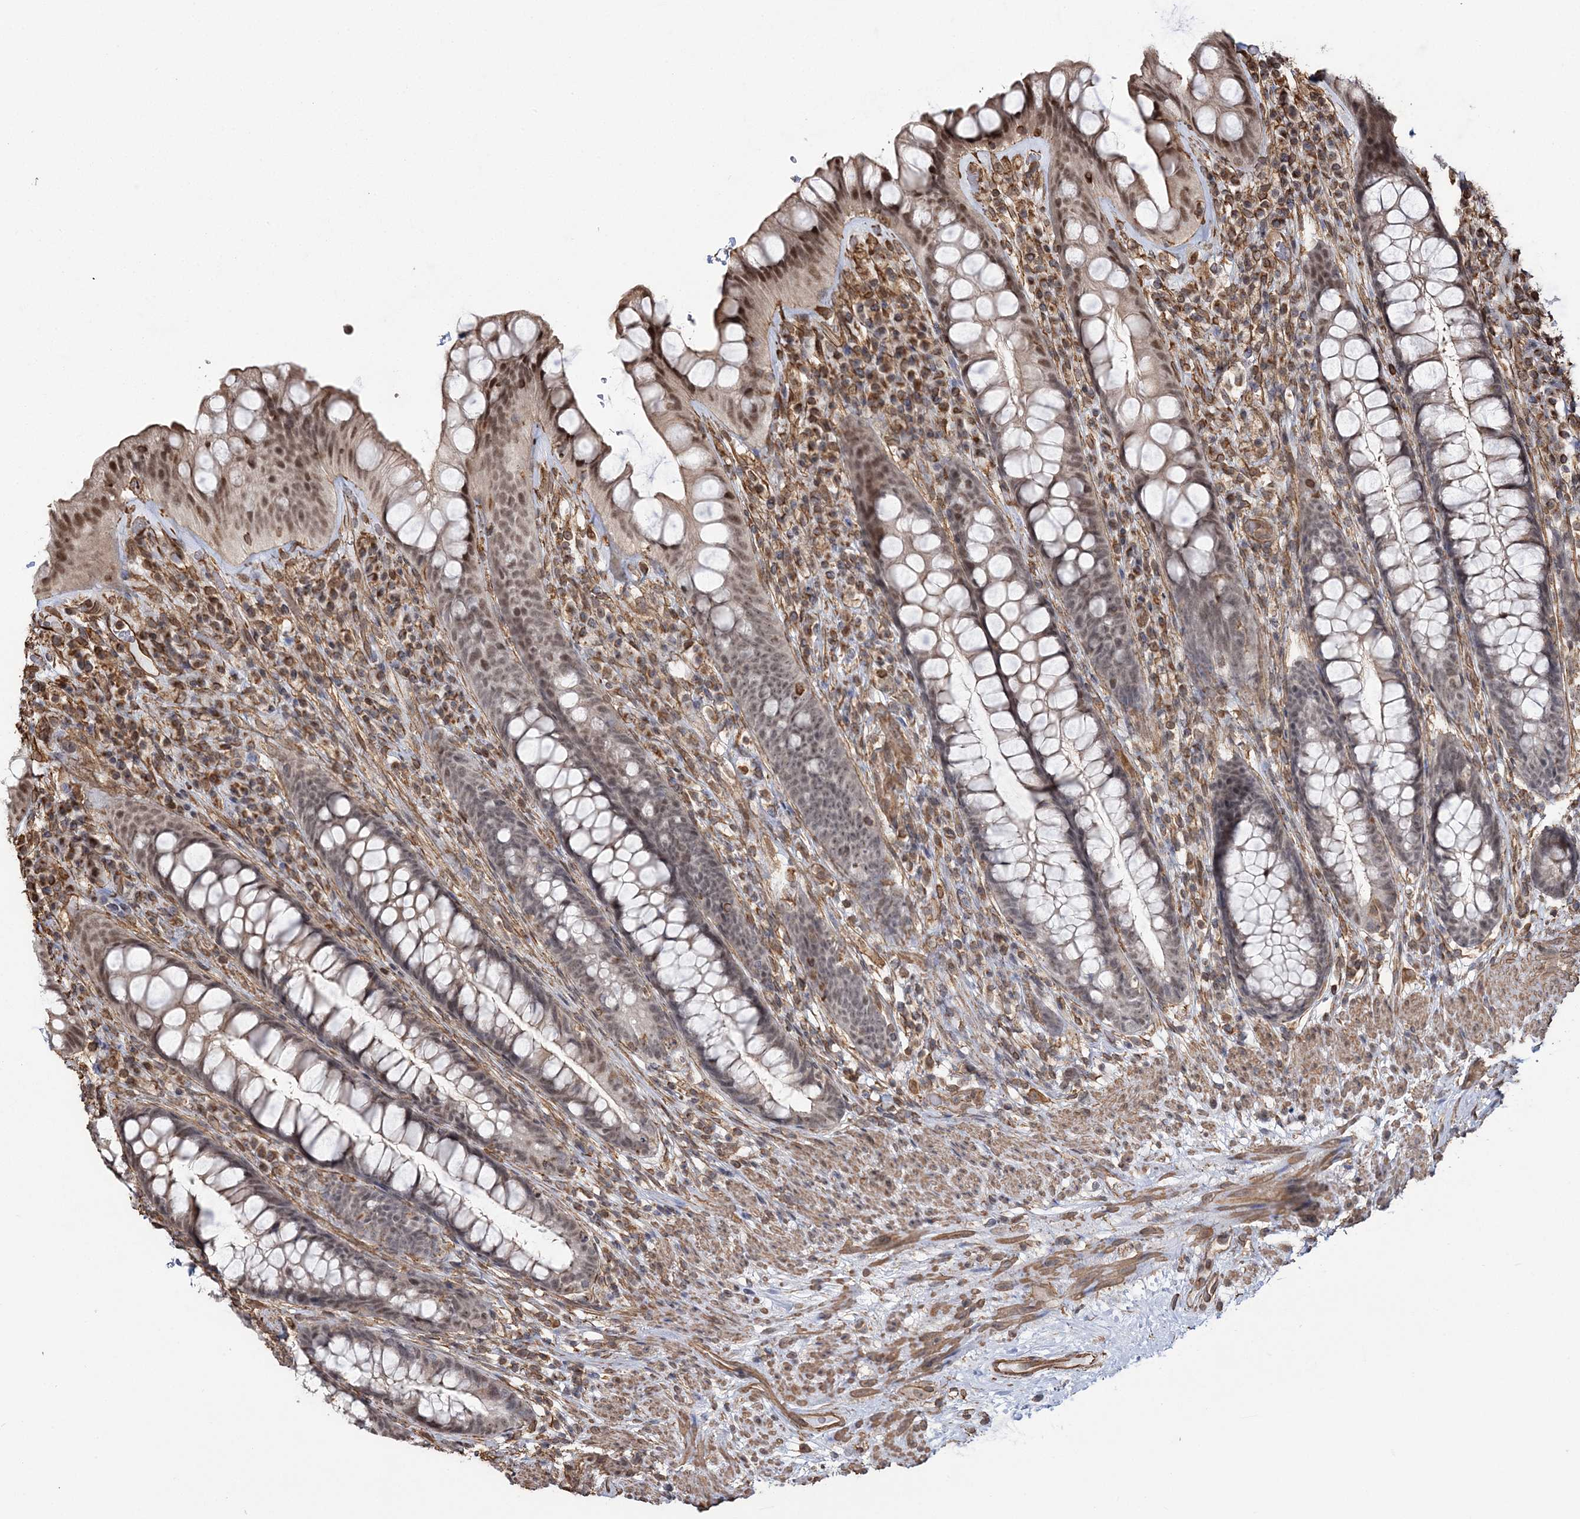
{"staining": {"intensity": "moderate", "quantity": "25%-75%", "location": "nuclear"}, "tissue": "rectum", "cell_type": "Glandular cells", "image_type": "normal", "snomed": [{"axis": "morphology", "description": "Normal tissue, NOS"}, {"axis": "topography", "description": "Rectum"}], "caption": "This is a photomicrograph of IHC staining of benign rectum, which shows moderate expression in the nuclear of glandular cells.", "gene": "ATP11B", "patient": {"sex": "male", "age": 74}}